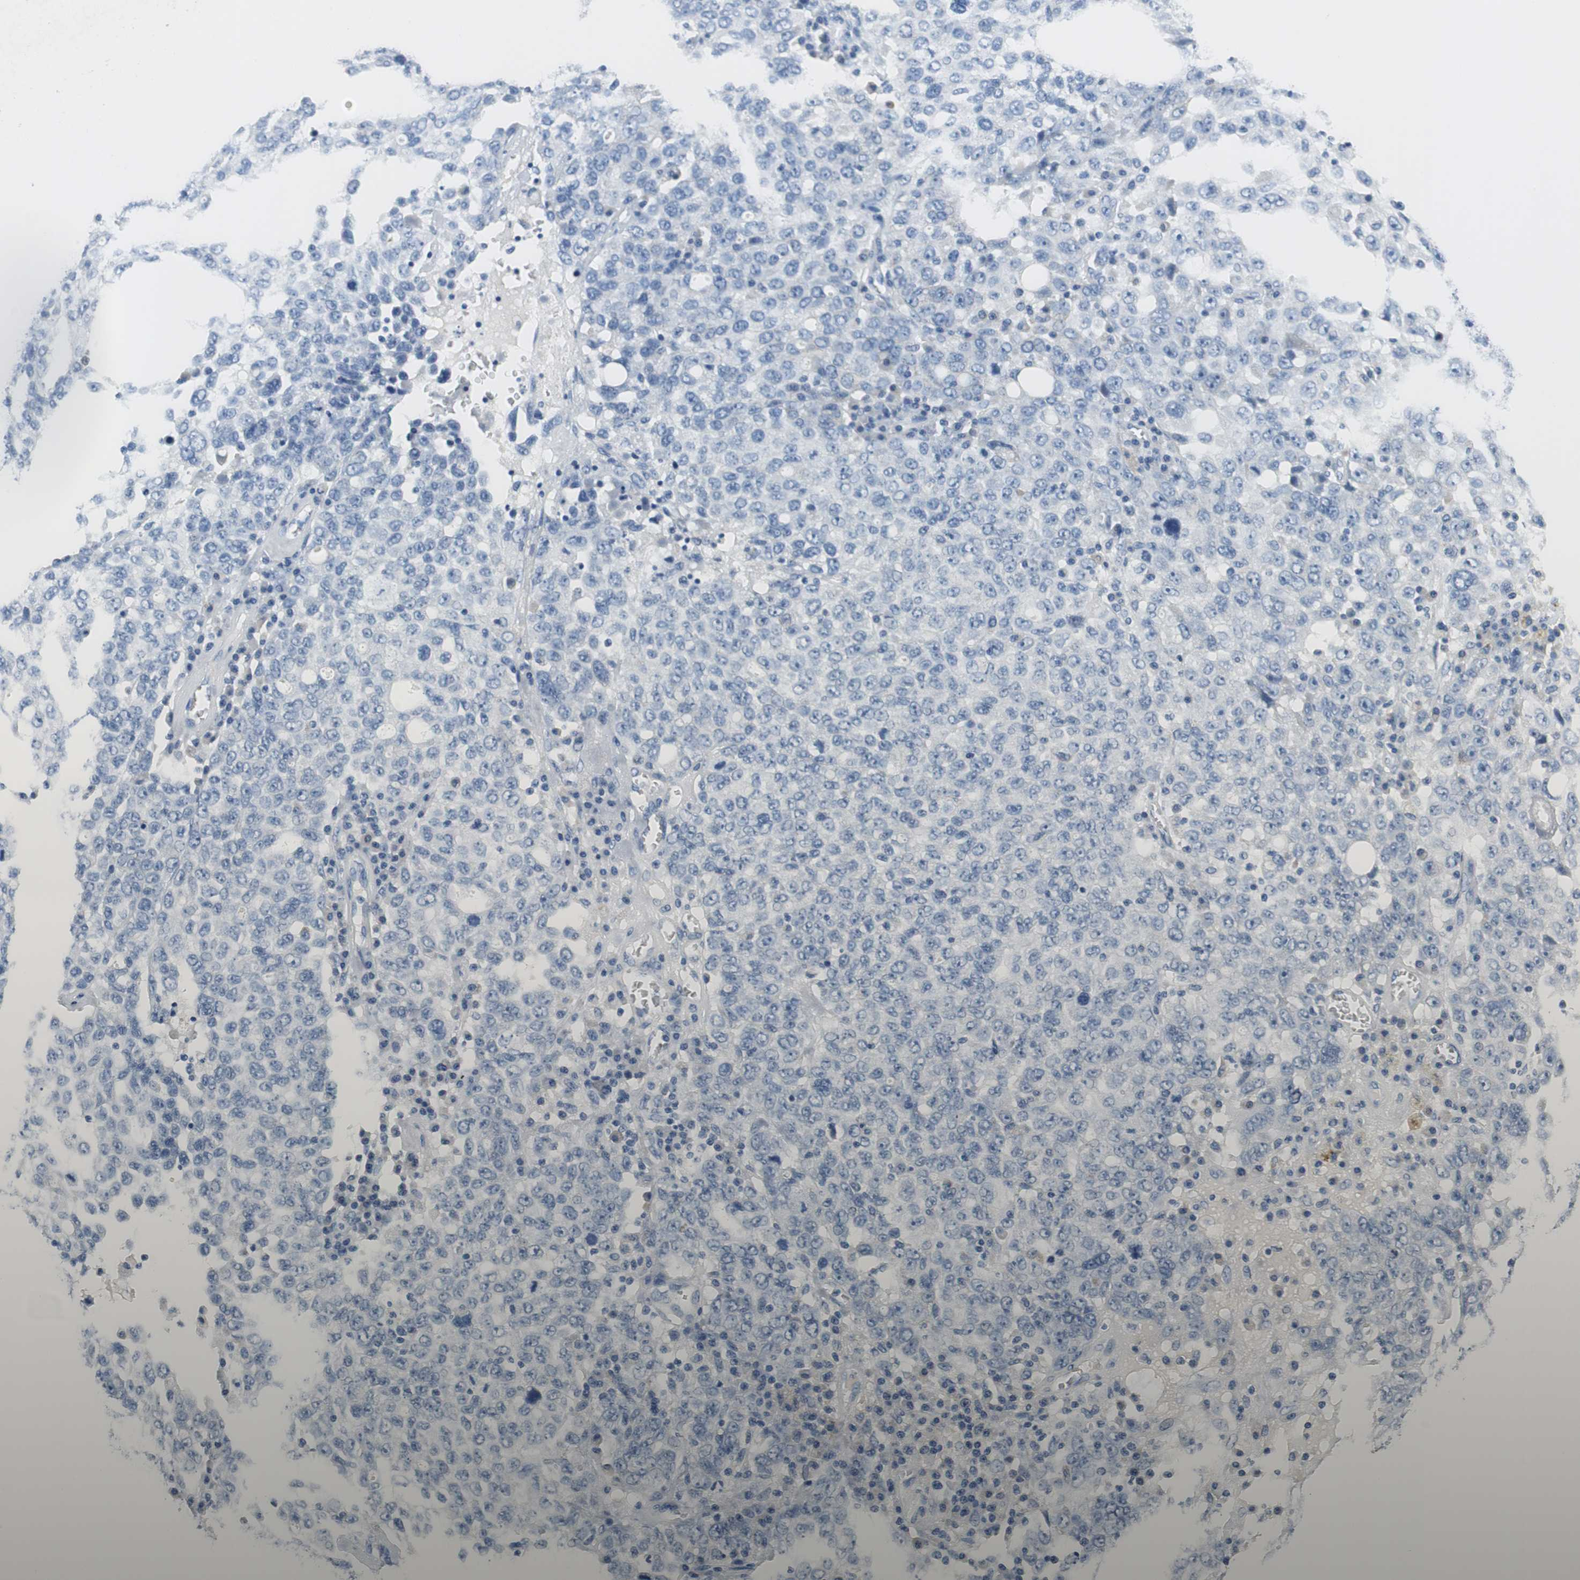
{"staining": {"intensity": "negative", "quantity": "none", "location": "none"}, "tissue": "ovarian cancer", "cell_type": "Tumor cells", "image_type": "cancer", "snomed": [{"axis": "morphology", "description": "Carcinoma, endometroid"}, {"axis": "topography", "description": "Ovary"}], "caption": "An immunohistochemistry image of ovarian endometroid carcinoma is shown. There is no staining in tumor cells of ovarian endometroid carcinoma.", "gene": "TEX264", "patient": {"sex": "female", "age": 62}}